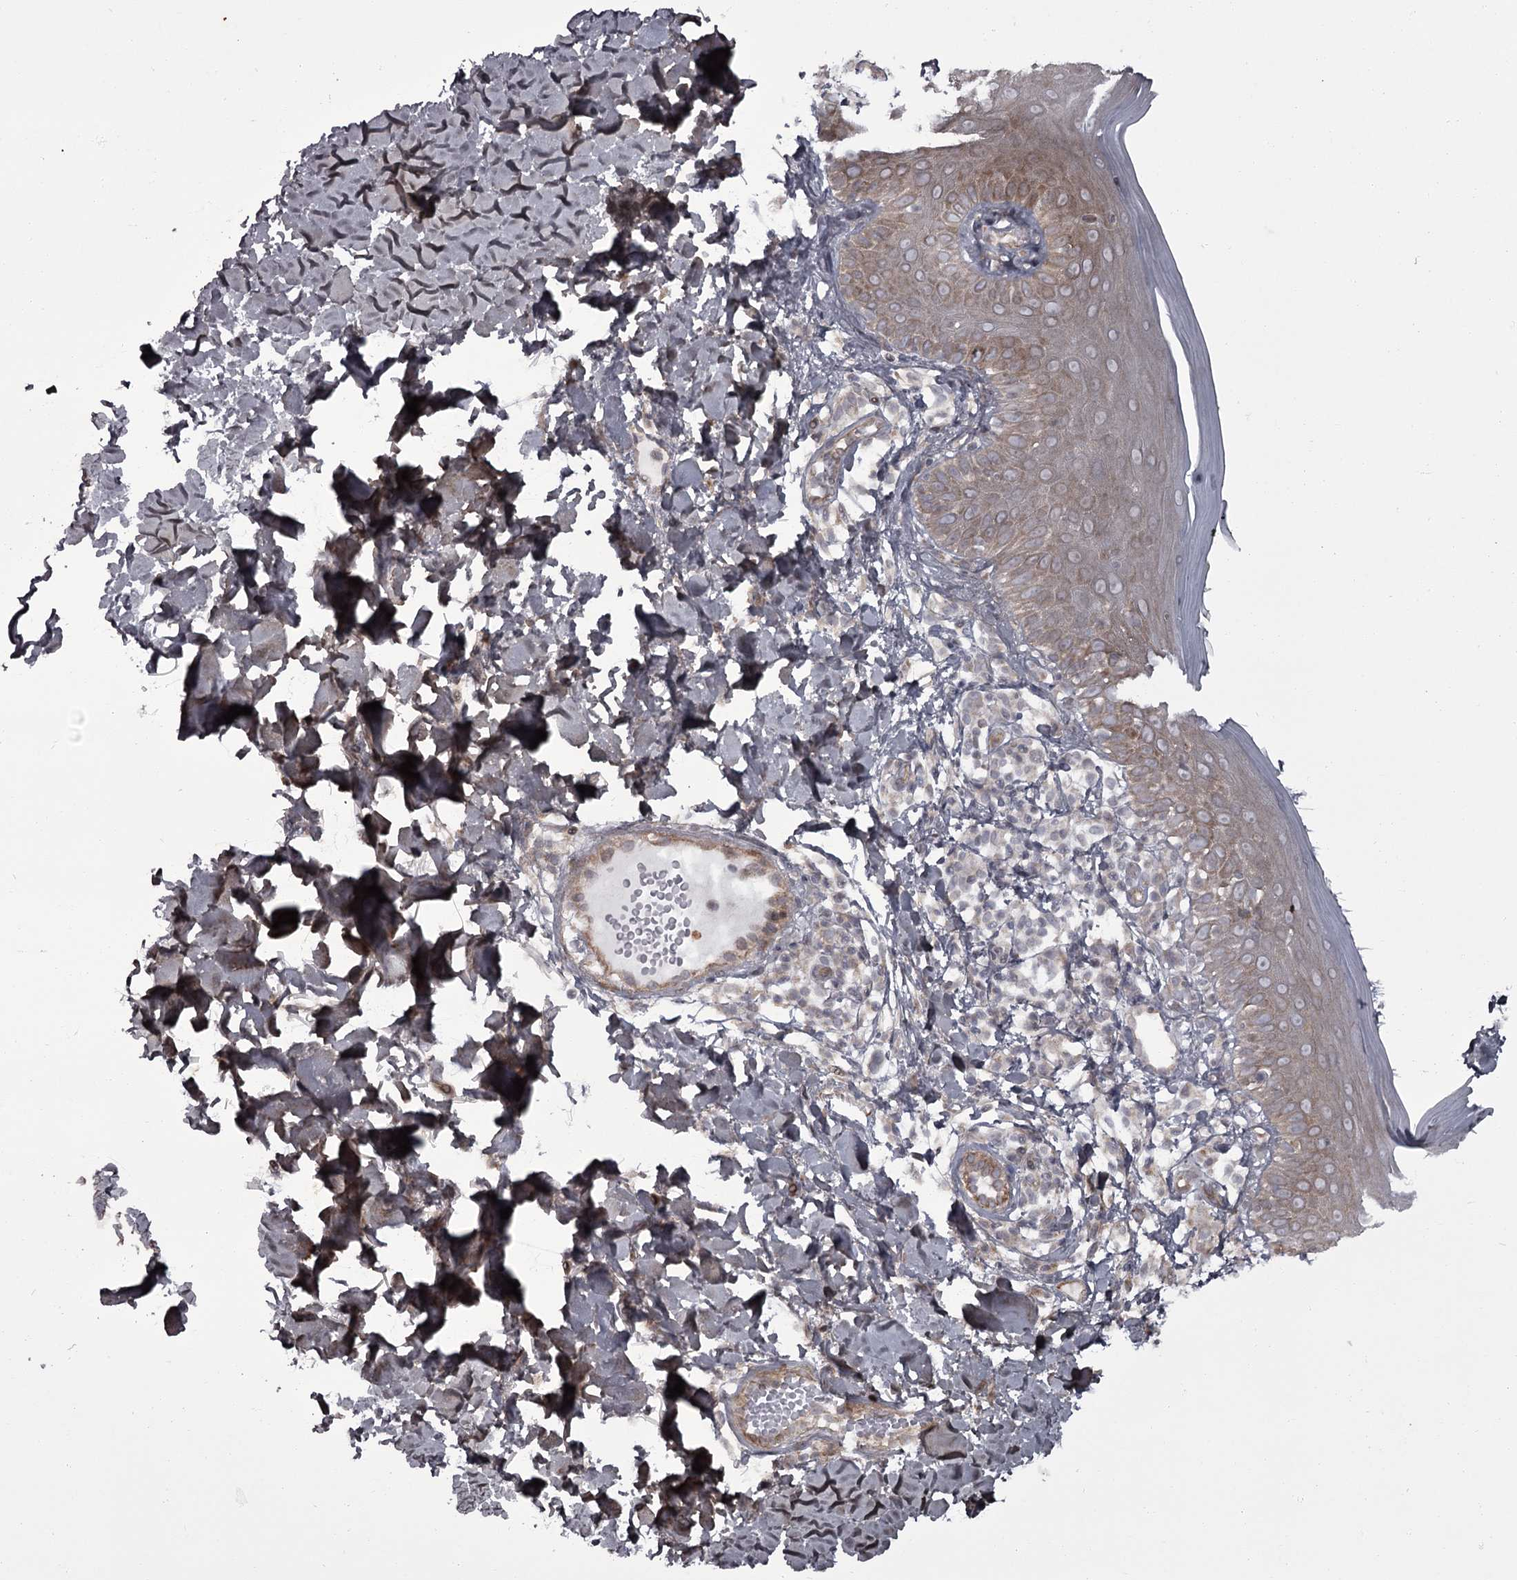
{"staining": {"intensity": "negative", "quantity": "none", "location": "none"}, "tissue": "skin", "cell_type": "Fibroblasts", "image_type": "normal", "snomed": [{"axis": "morphology", "description": "Normal tissue, NOS"}, {"axis": "topography", "description": "Skin"}], "caption": "A high-resolution micrograph shows IHC staining of benign skin, which reveals no significant positivity in fibroblasts. (DAB IHC visualized using brightfield microscopy, high magnification).", "gene": "THAP9", "patient": {"sex": "male", "age": 52}}